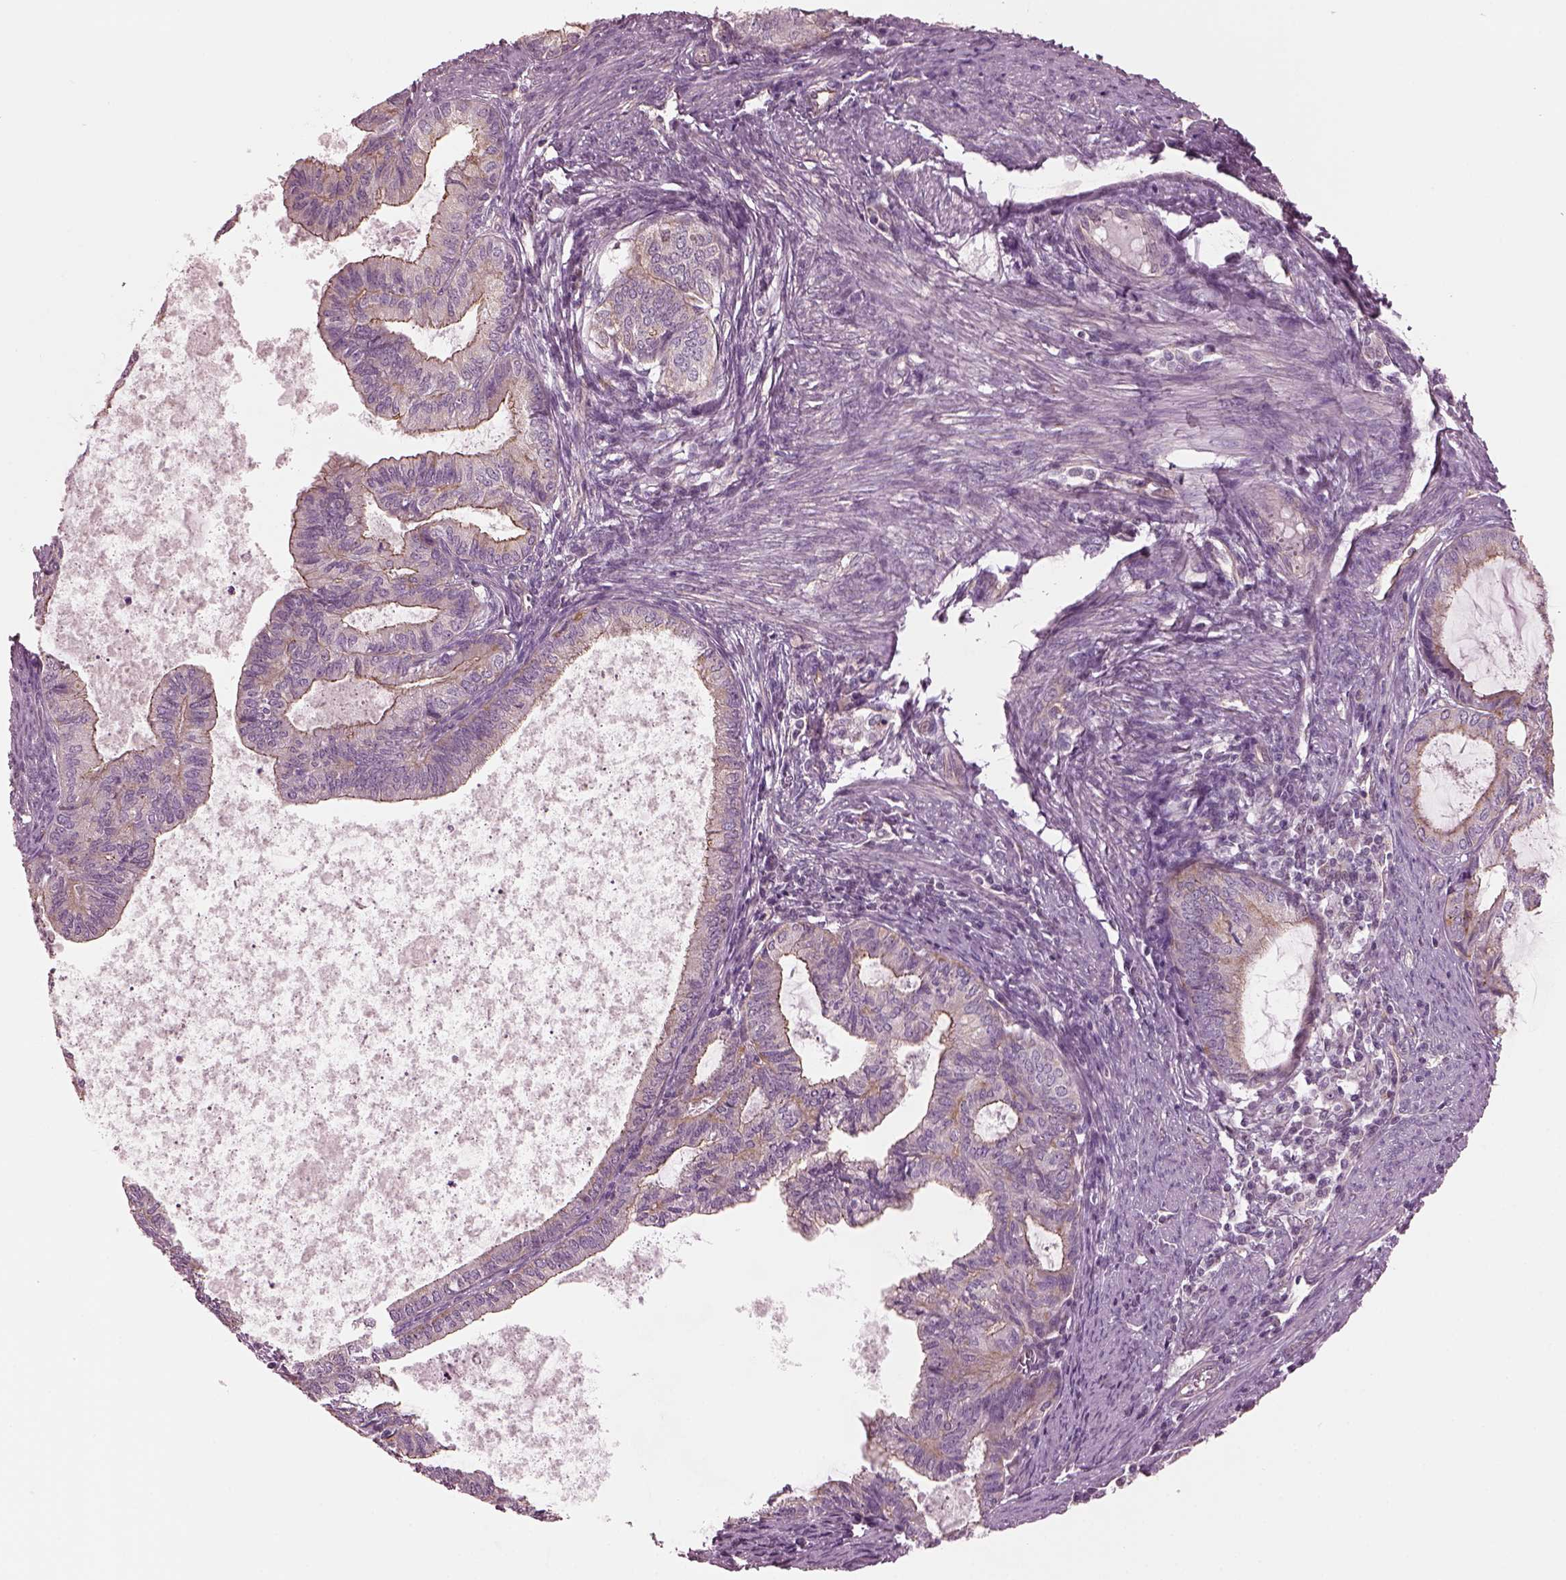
{"staining": {"intensity": "moderate", "quantity": "<25%", "location": "cytoplasmic/membranous"}, "tissue": "endometrial cancer", "cell_type": "Tumor cells", "image_type": "cancer", "snomed": [{"axis": "morphology", "description": "Adenocarcinoma, NOS"}, {"axis": "topography", "description": "Endometrium"}], "caption": "Protein staining of endometrial adenocarcinoma tissue demonstrates moderate cytoplasmic/membranous staining in approximately <25% of tumor cells.", "gene": "ODAD1", "patient": {"sex": "female", "age": 86}}